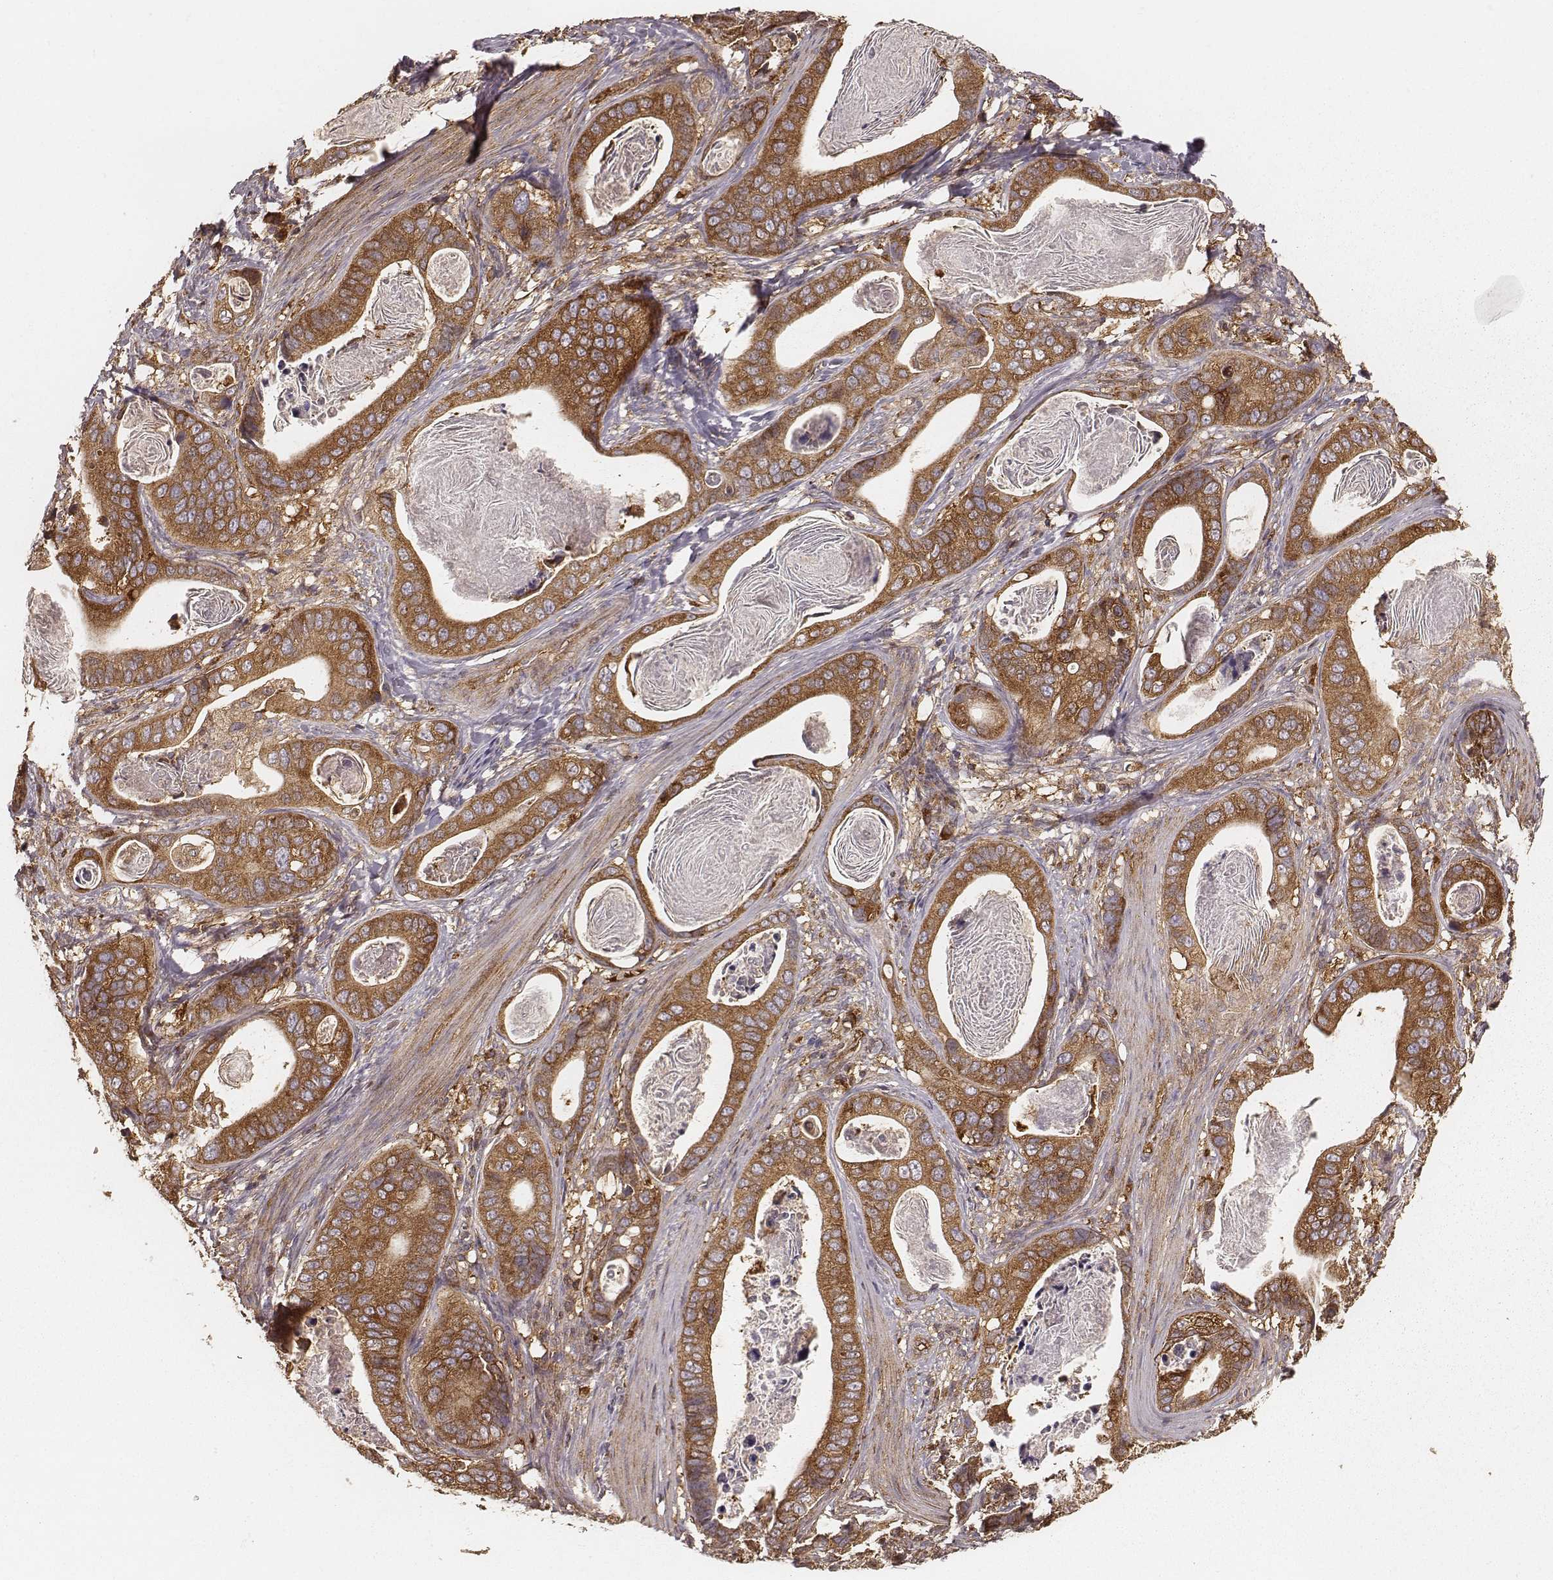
{"staining": {"intensity": "moderate", "quantity": ">75%", "location": "cytoplasmic/membranous"}, "tissue": "stomach cancer", "cell_type": "Tumor cells", "image_type": "cancer", "snomed": [{"axis": "morphology", "description": "Adenocarcinoma, NOS"}, {"axis": "topography", "description": "Stomach"}], "caption": "Stomach cancer stained with a protein marker displays moderate staining in tumor cells.", "gene": "CARS1", "patient": {"sex": "male", "age": 84}}